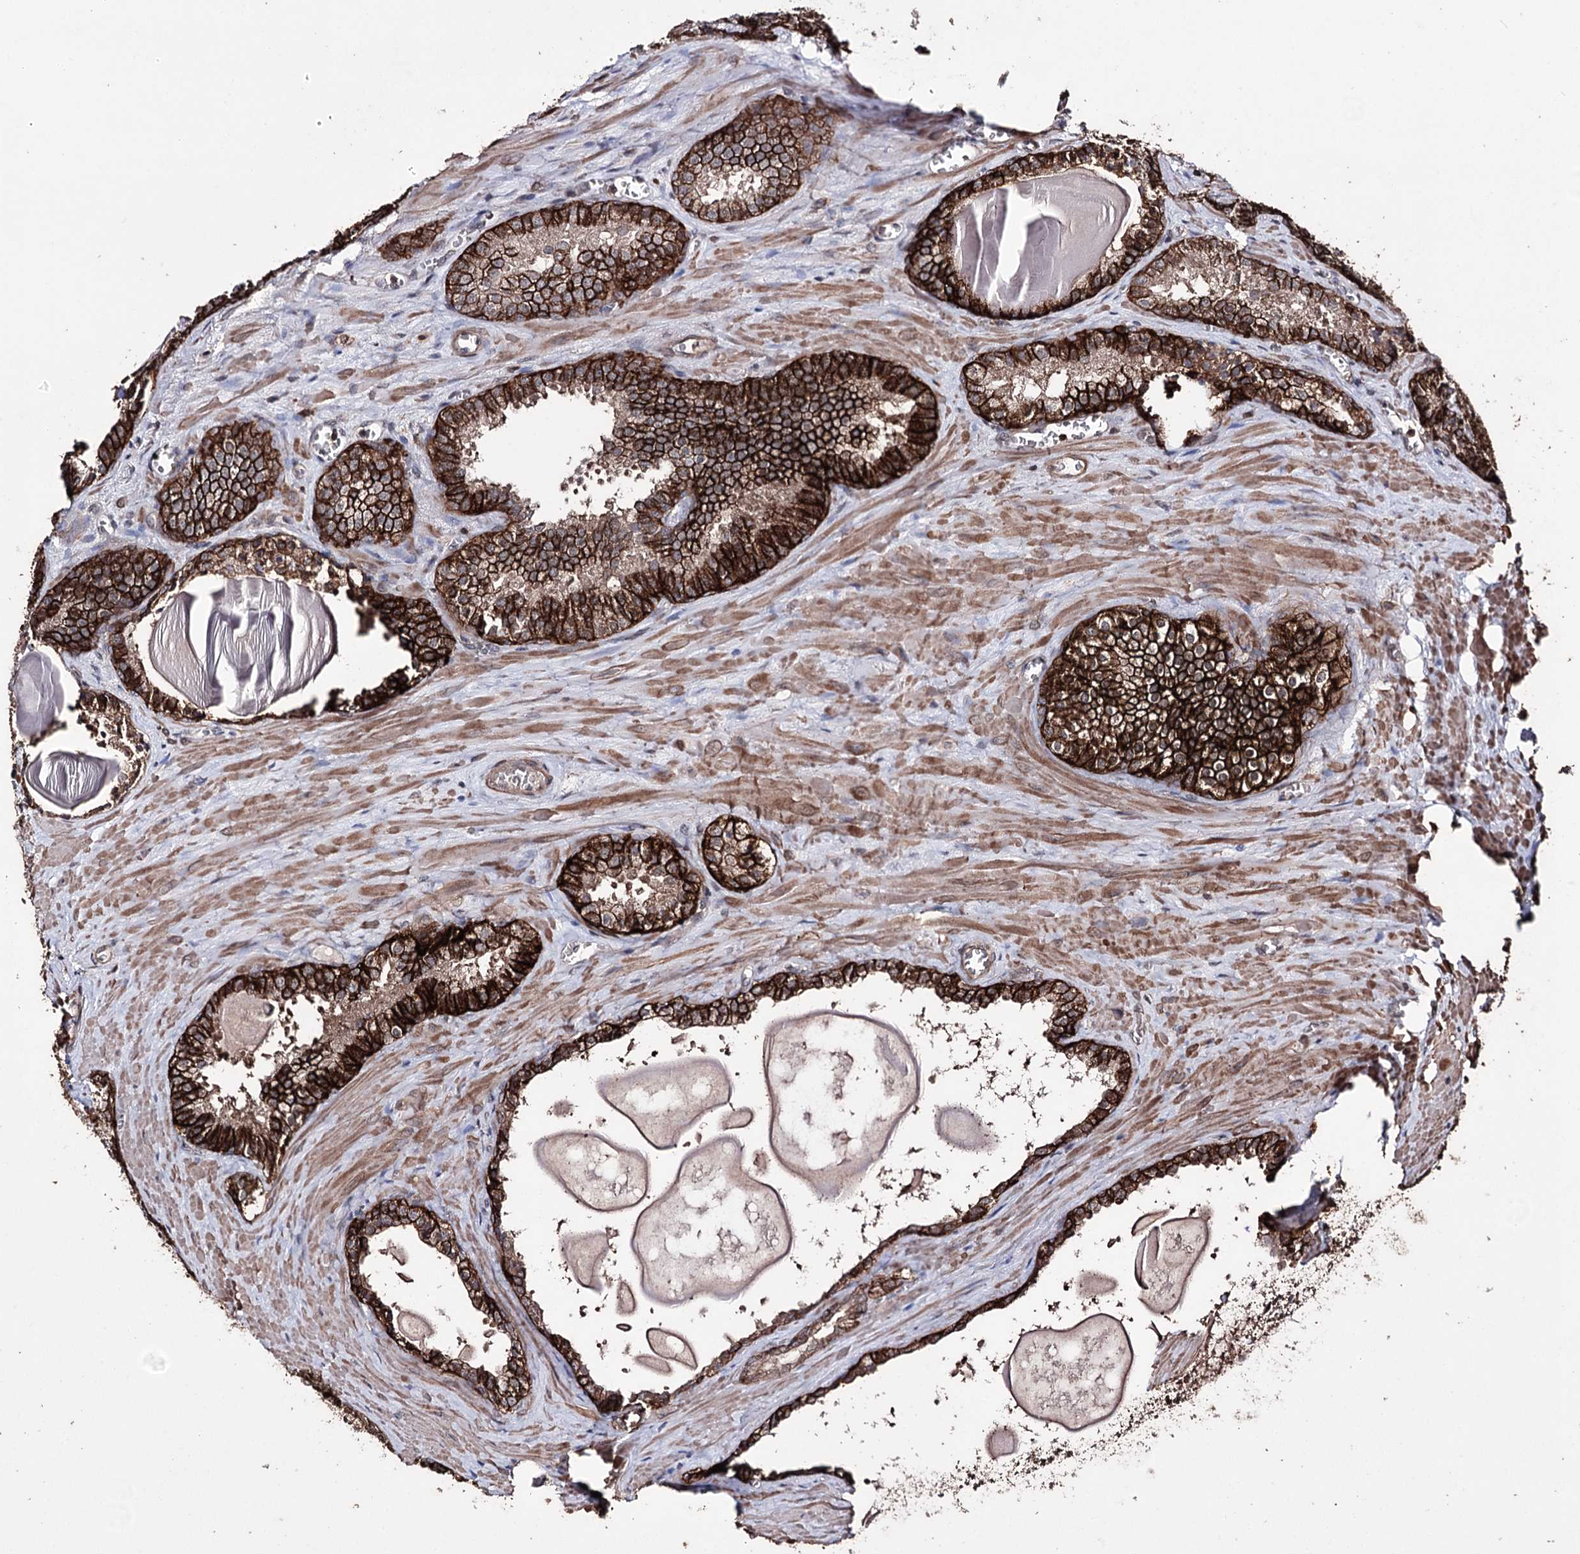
{"staining": {"intensity": "strong", "quantity": ">75%", "location": "cytoplasmic/membranous"}, "tissue": "prostate cancer", "cell_type": "Tumor cells", "image_type": "cancer", "snomed": [{"axis": "morphology", "description": "Adenocarcinoma, High grade"}, {"axis": "topography", "description": "Prostate"}], "caption": "This image shows immunohistochemistry (IHC) staining of human prostate cancer (high-grade adenocarcinoma), with high strong cytoplasmic/membranous staining in about >75% of tumor cells.", "gene": "ZNF662", "patient": {"sex": "male", "age": 66}}